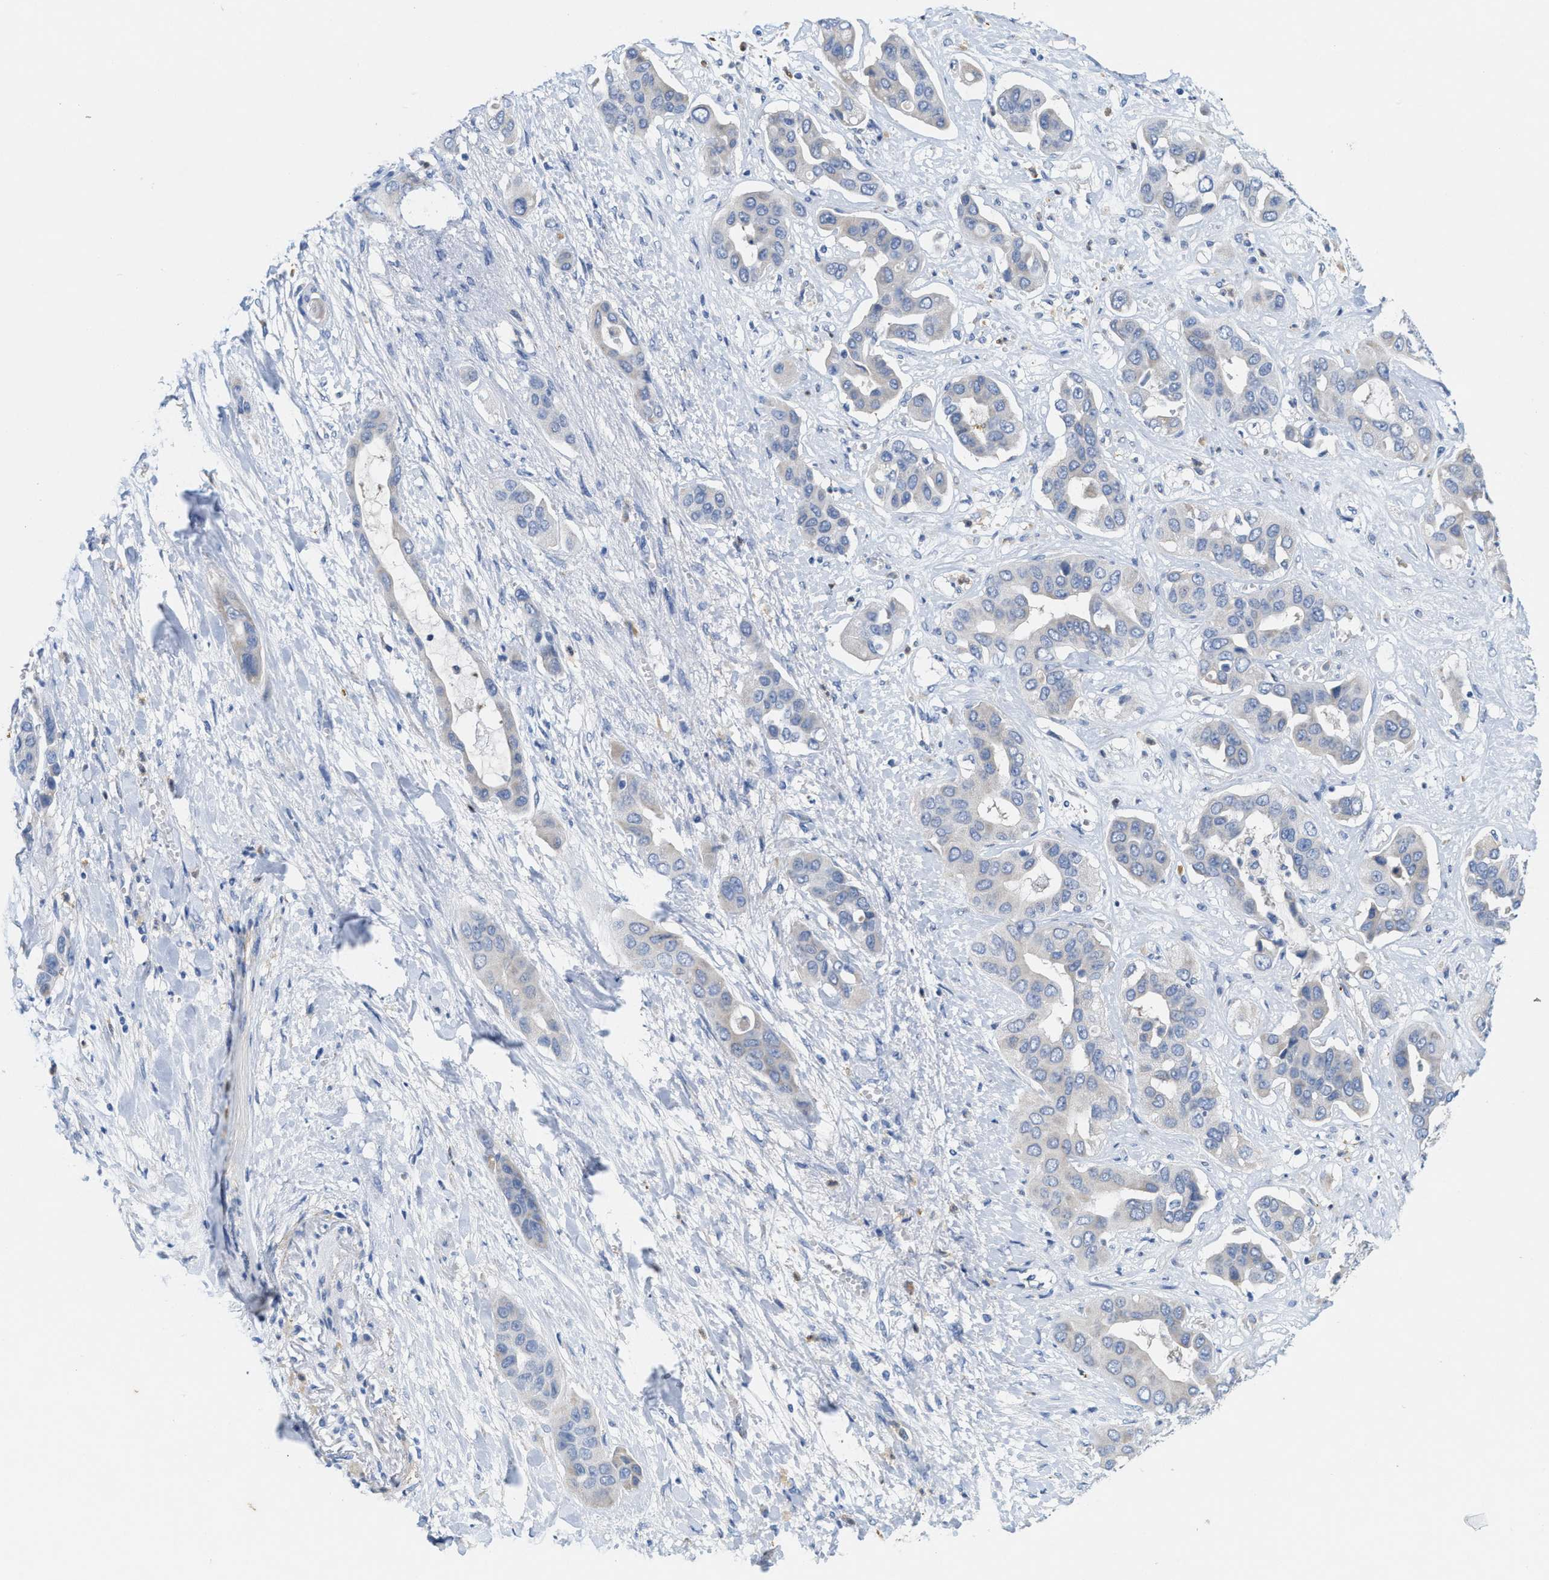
{"staining": {"intensity": "negative", "quantity": "none", "location": "none"}, "tissue": "liver cancer", "cell_type": "Tumor cells", "image_type": "cancer", "snomed": [{"axis": "morphology", "description": "Cholangiocarcinoma"}, {"axis": "topography", "description": "Liver"}], "caption": "Liver cholangiocarcinoma was stained to show a protein in brown. There is no significant positivity in tumor cells. (Immunohistochemistry (ihc), brightfield microscopy, high magnification).", "gene": "CPA2", "patient": {"sex": "female", "age": 52}}